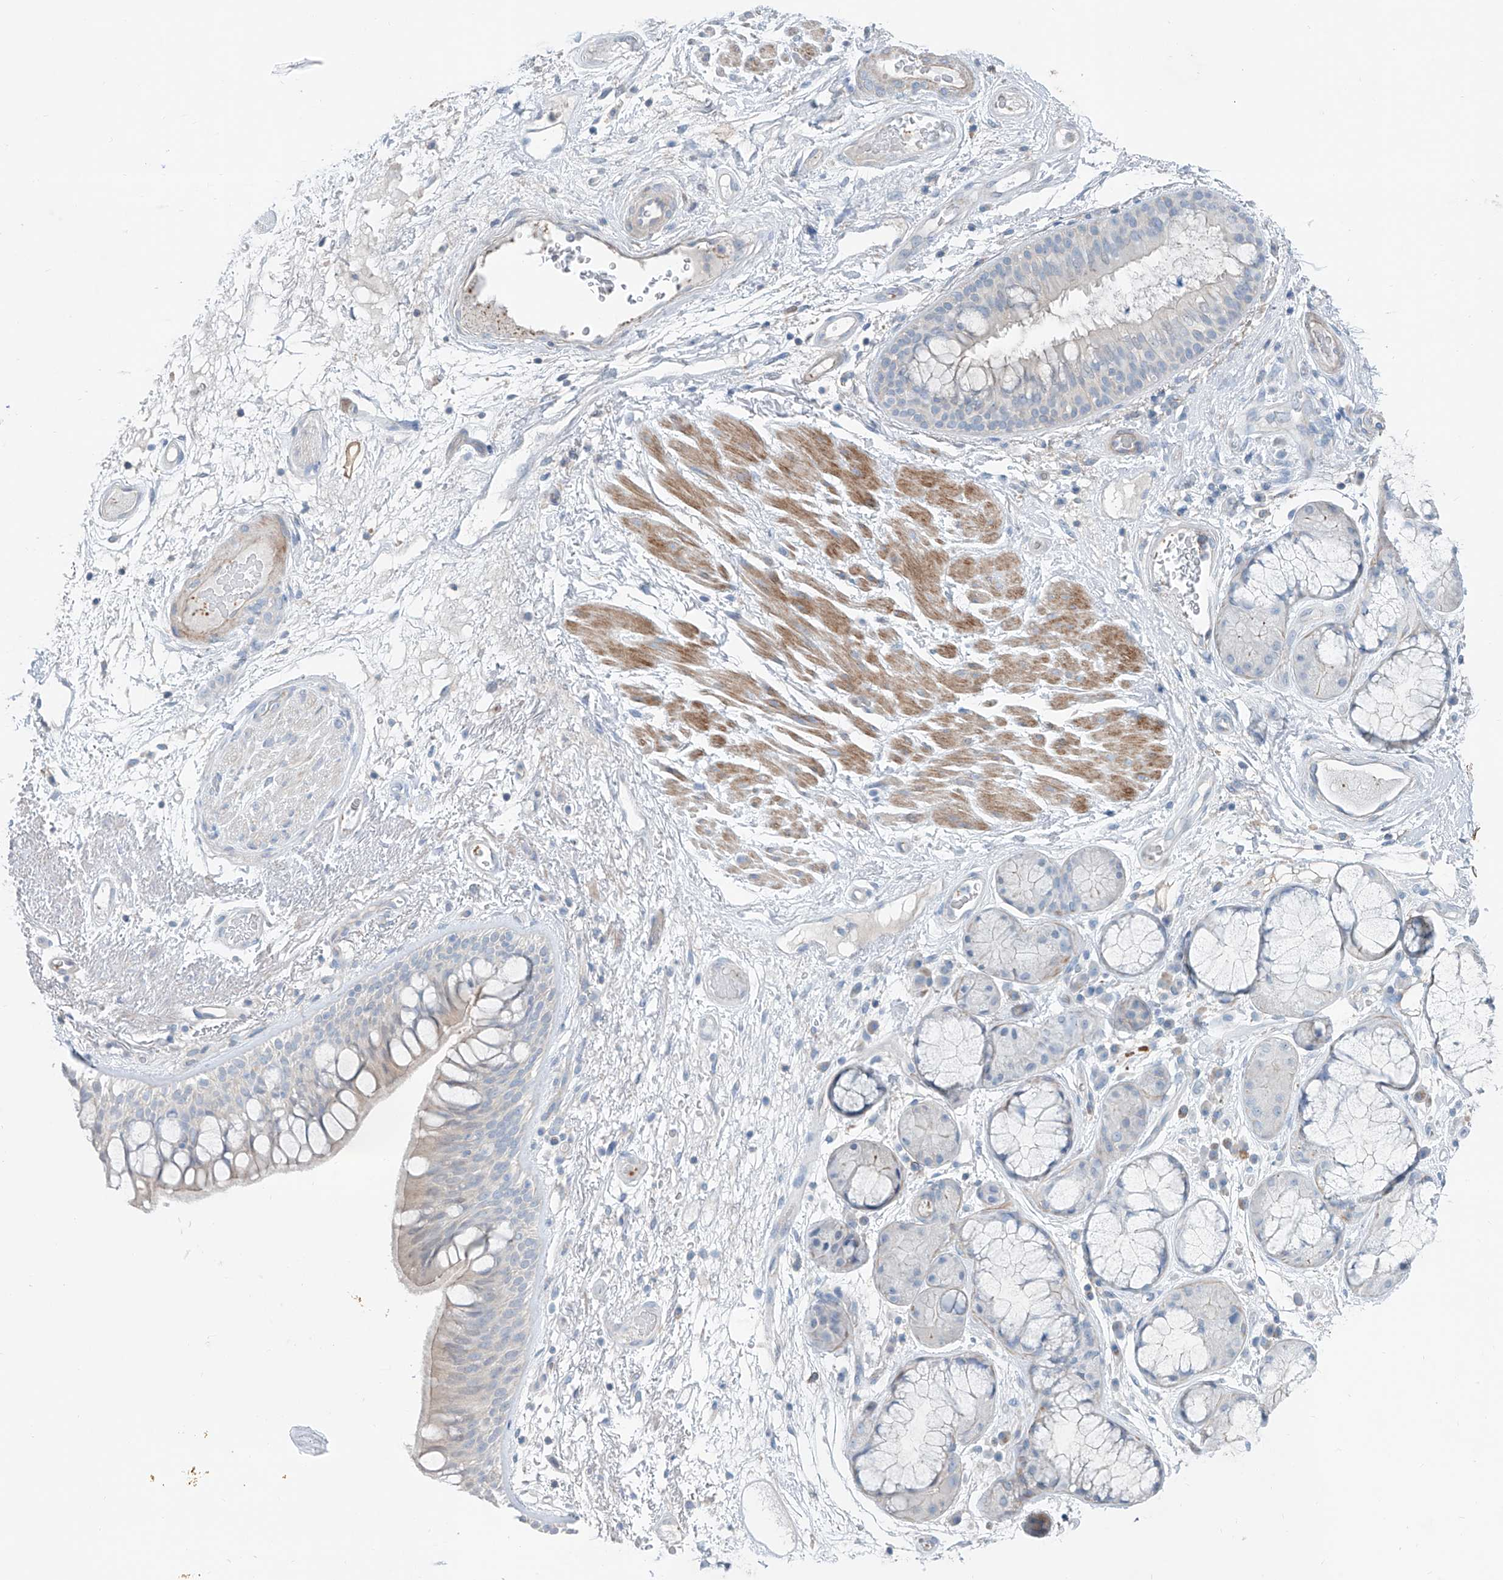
{"staining": {"intensity": "negative", "quantity": "none", "location": "none"}, "tissue": "bronchus", "cell_type": "Respiratory epithelial cells", "image_type": "normal", "snomed": [{"axis": "morphology", "description": "Normal tissue, NOS"}, {"axis": "morphology", "description": "Squamous cell carcinoma, NOS"}, {"axis": "topography", "description": "Lymph node"}, {"axis": "topography", "description": "Bronchus"}, {"axis": "topography", "description": "Lung"}], "caption": "Respiratory epithelial cells show no significant protein staining in normal bronchus.", "gene": "ANKRD34A", "patient": {"sex": "male", "age": 66}}